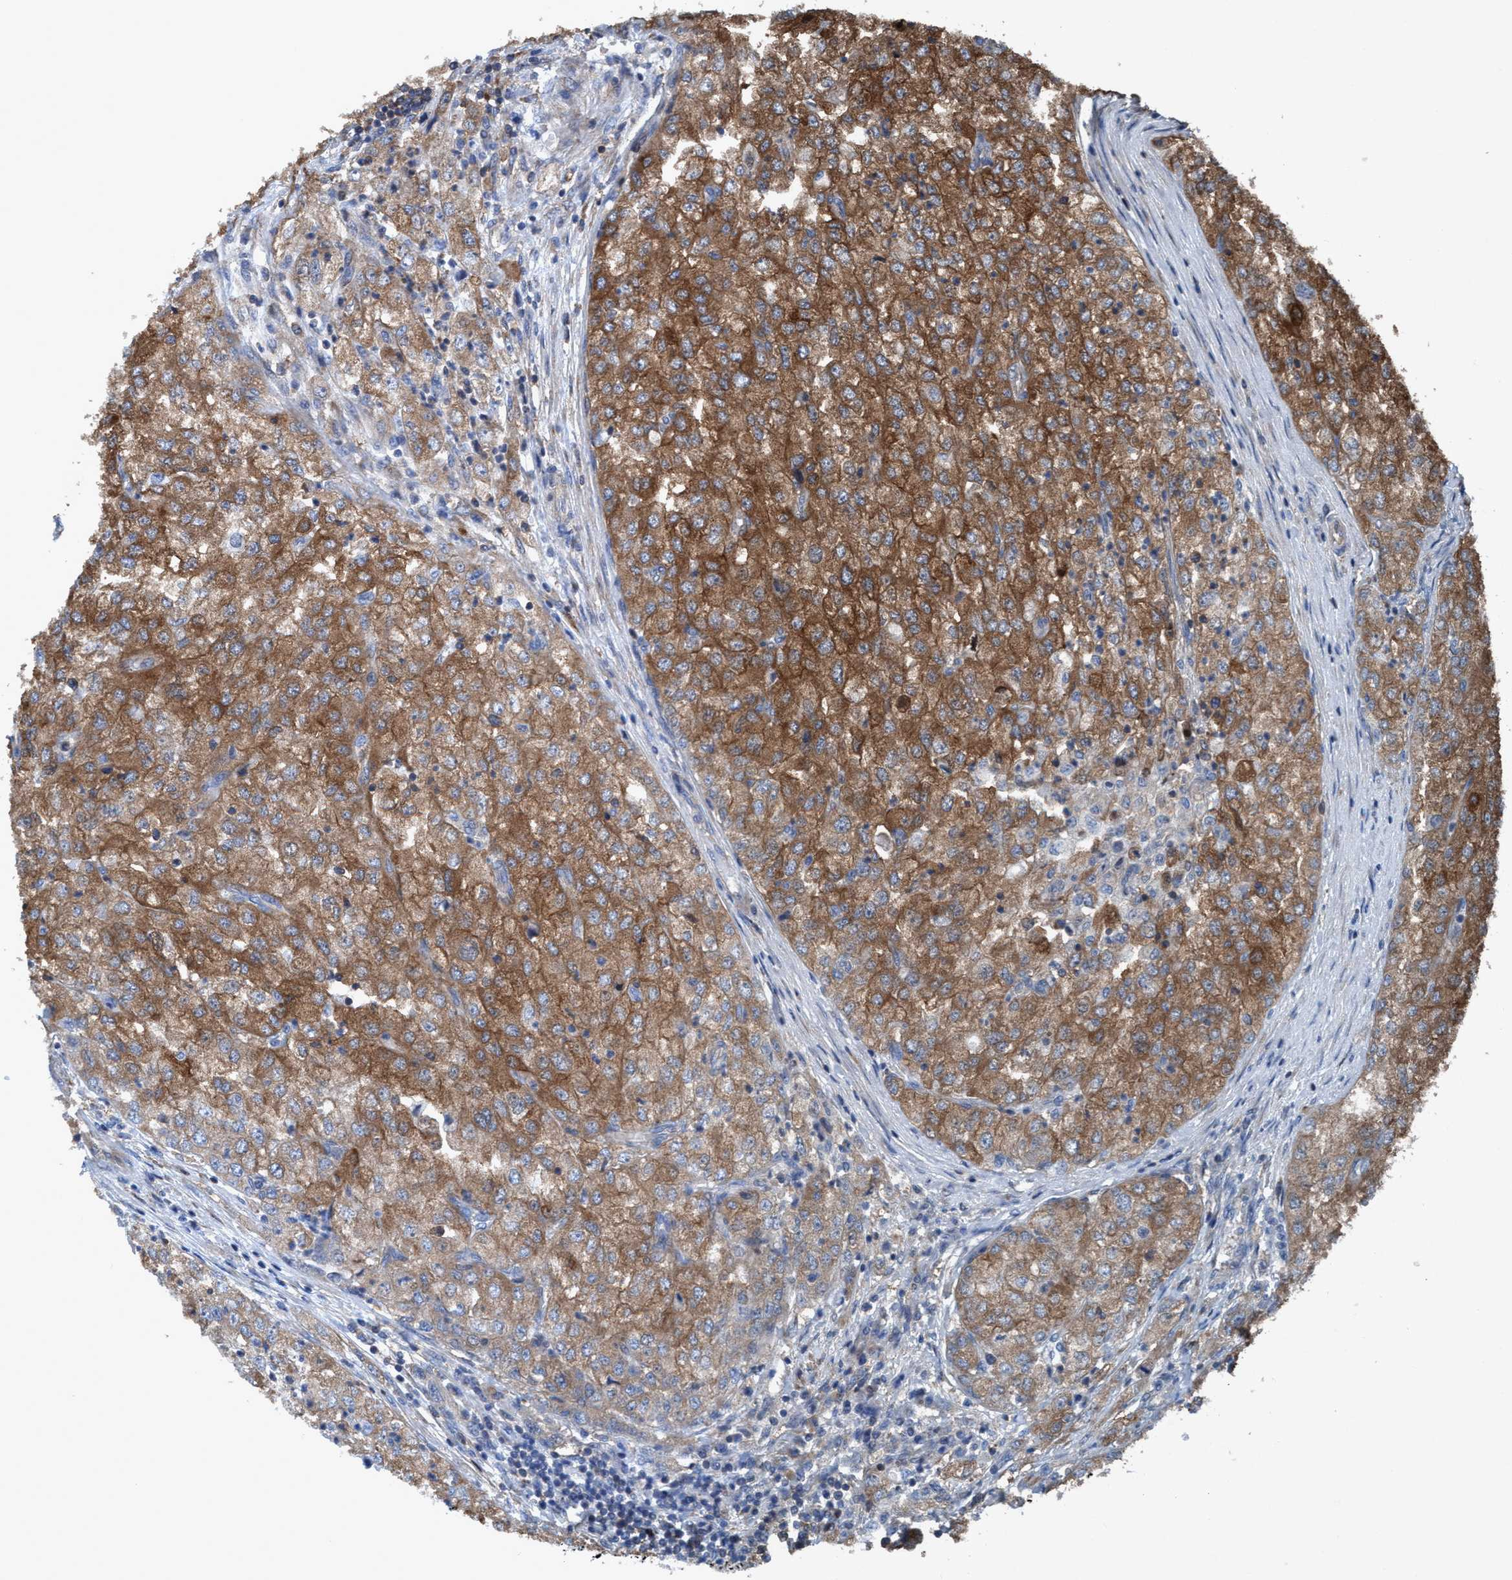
{"staining": {"intensity": "moderate", "quantity": ">75%", "location": "cytoplasmic/membranous"}, "tissue": "renal cancer", "cell_type": "Tumor cells", "image_type": "cancer", "snomed": [{"axis": "morphology", "description": "Adenocarcinoma, NOS"}, {"axis": "topography", "description": "Kidney"}], "caption": "Renal adenocarcinoma tissue demonstrates moderate cytoplasmic/membranous expression in approximately >75% of tumor cells, visualized by immunohistochemistry. The staining was performed using DAB (3,3'-diaminobenzidine), with brown indicating positive protein expression. Nuclei are stained blue with hematoxylin.", "gene": "NMT1", "patient": {"sex": "female", "age": 54}}